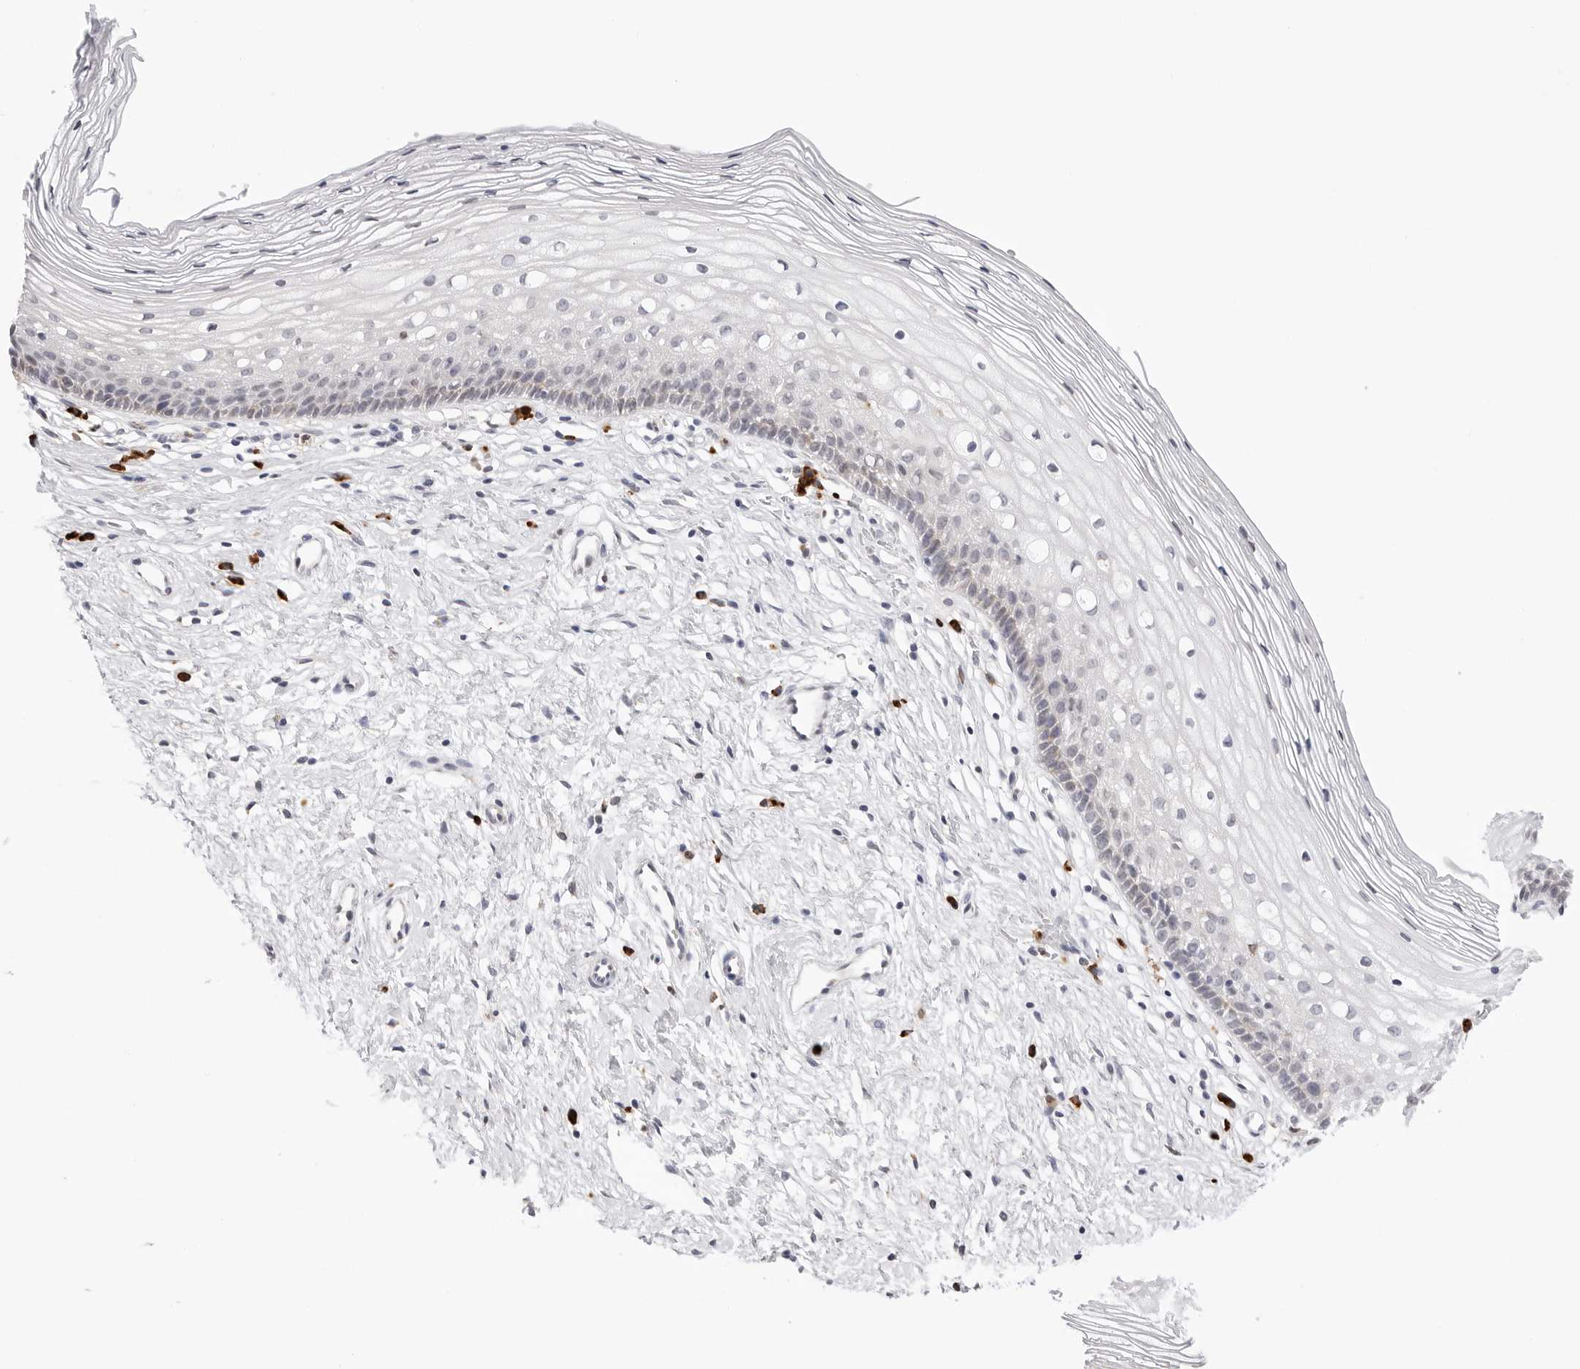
{"staining": {"intensity": "weak", "quantity": "<25%", "location": "cytoplasmic/membranous"}, "tissue": "cervix", "cell_type": "Glandular cells", "image_type": "normal", "snomed": [{"axis": "morphology", "description": "Normal tissue, NOS"}, {"axis": "topography", "description": "Cervix"}], "caption": "DAB (3,3'-diaminobenzidine) immunohistochemical staining of benign human cervix reveals no significant positivity in glandular cells.", "gene": "RPN1", "patient": {"sex": "female", "age": 27}}